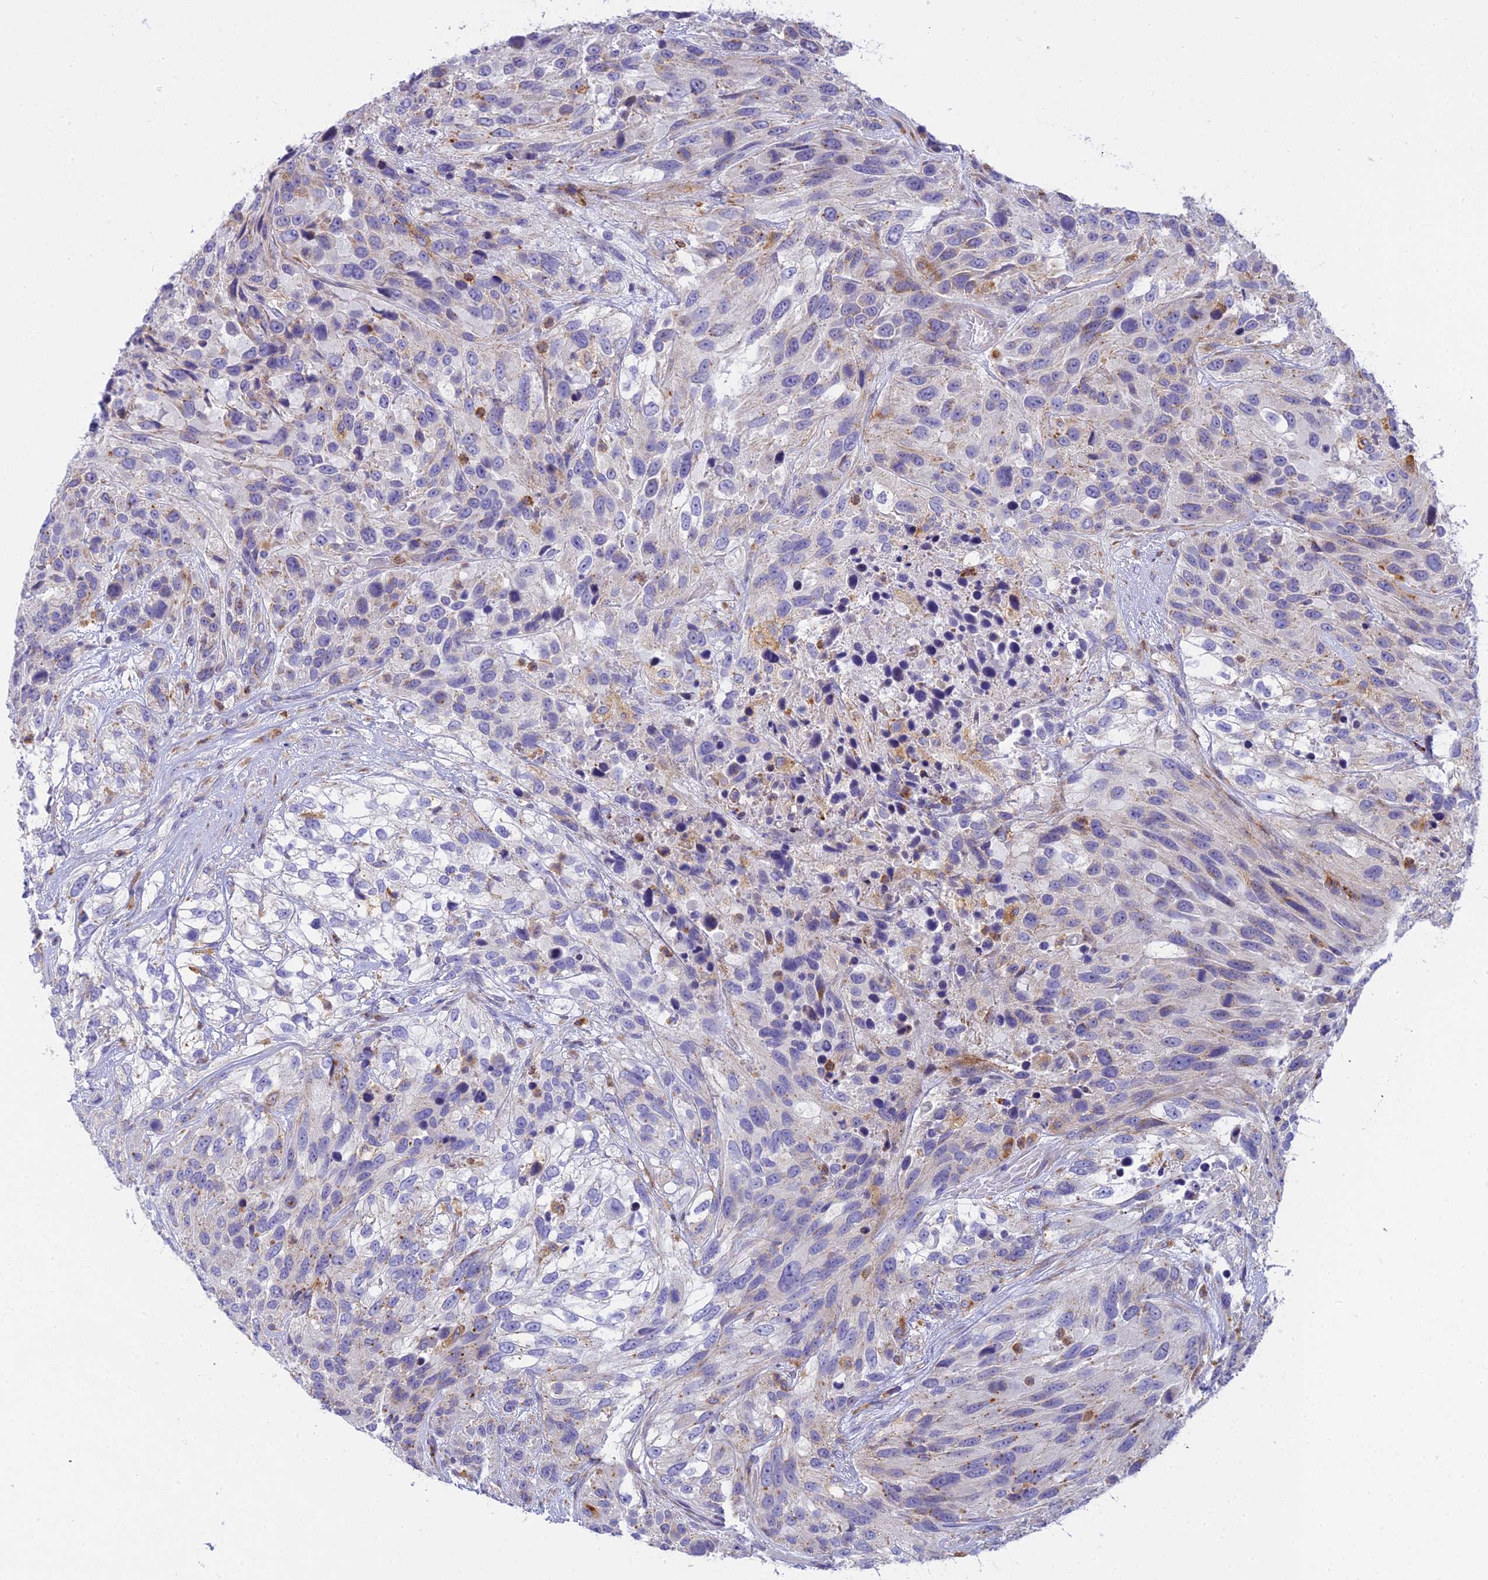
{"staining": {"intensity": "negative", "quantity": "none", "location": "none"}, "tissue": "urothelial cancer", "cell_type": "Tumor cells", "image_type": "cancer", "snomed": [{"axis": "morphology", "description": "Urothelial carcinoma, High grade"}, {"axis": "topography", "description": "Urinary bladder"}], "caption": "IHC histopathology image of neoplastic tissue: human urothelial cancer stained with DAB (3,3'-diaminobenzidine) shows no significant protein staining in tumor cells.", "gene": "CLCN7", "patient": {"sex": "female", "age": 70}}